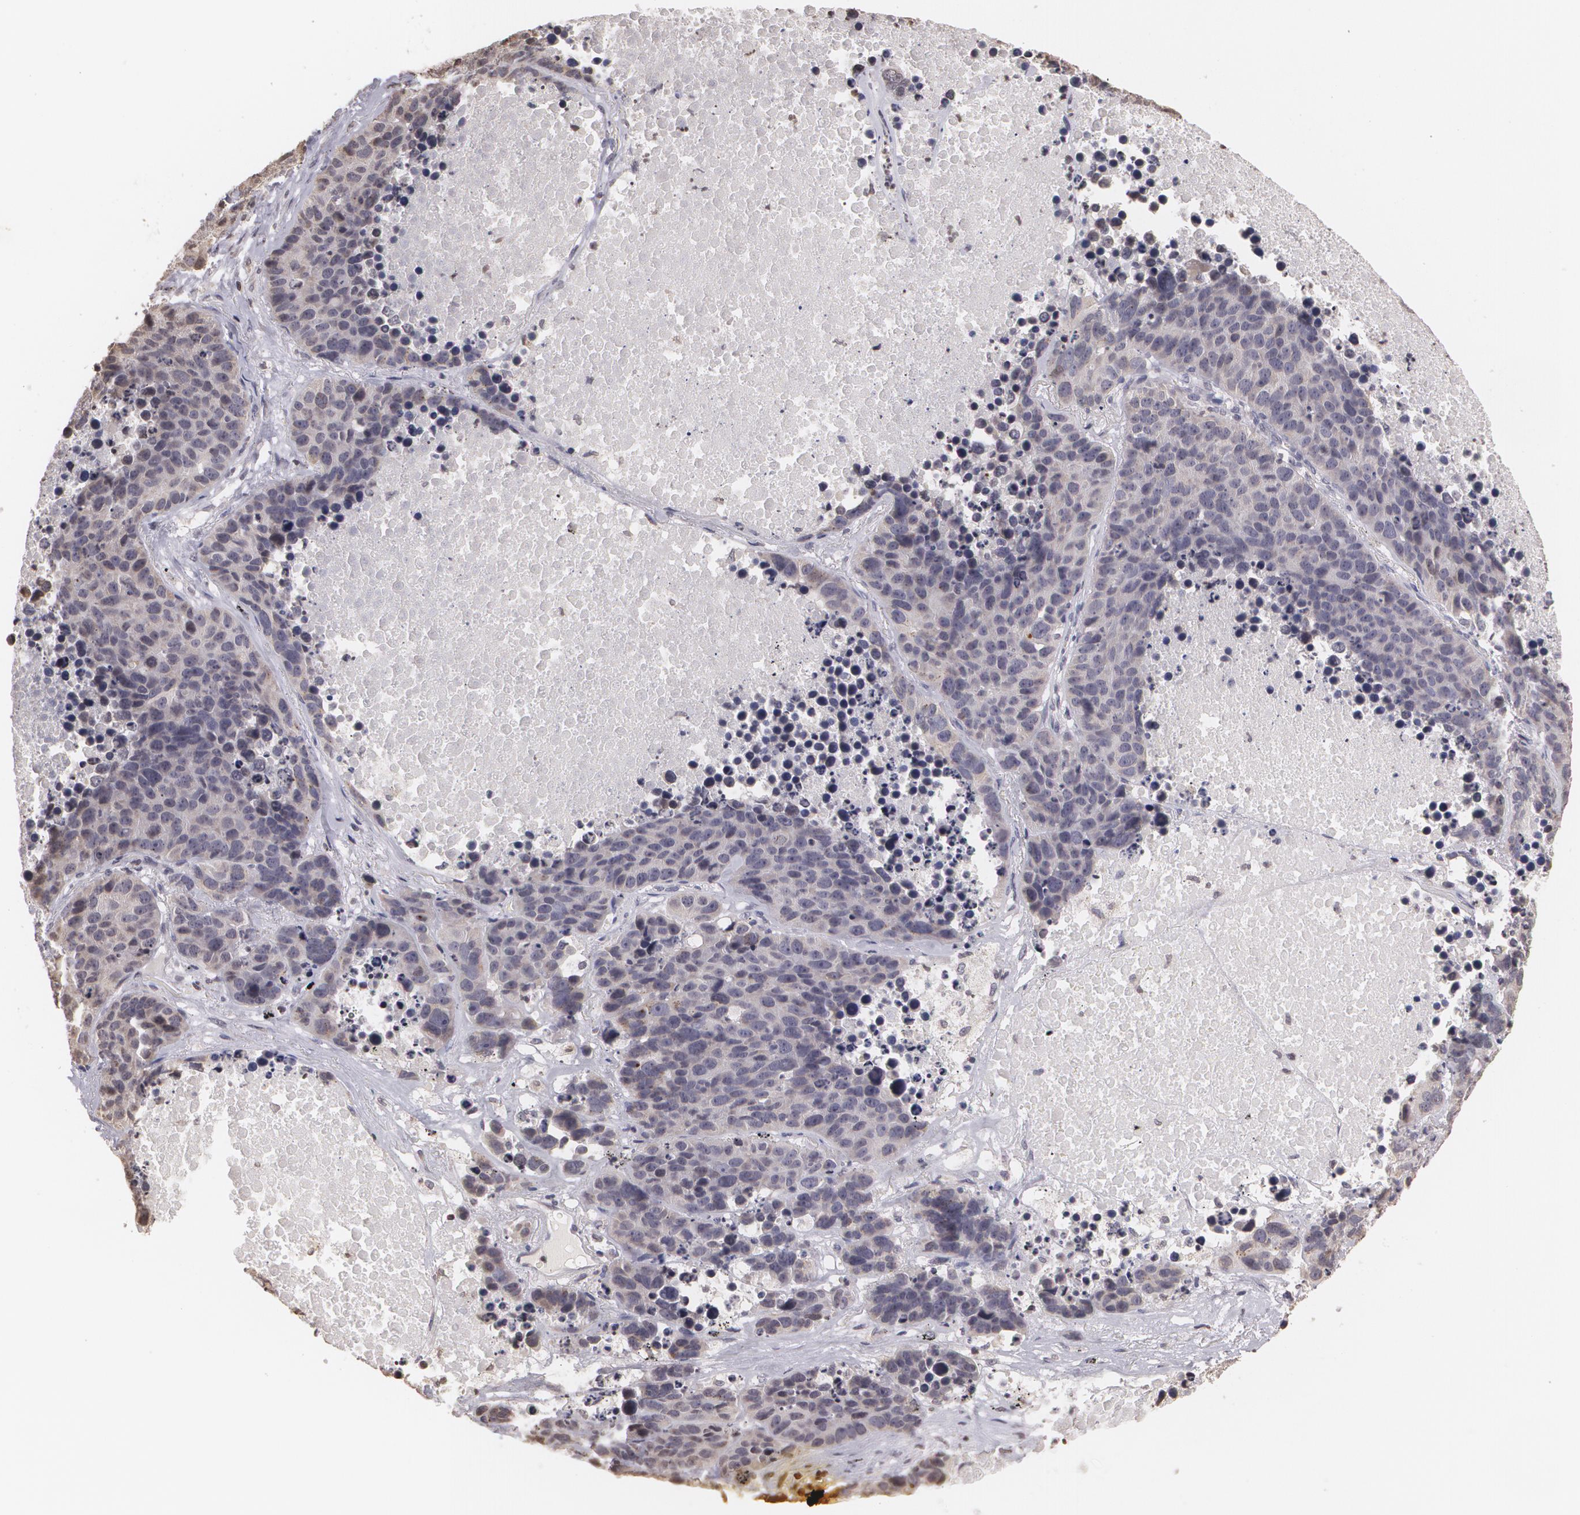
{"staining": {"intensity": "negative", "quantity": "none", "location": "none"}, "tissue": "lung cancer", "cell_type": "Tumor cells", "image_type": "cancer", "snomed": [{"axis": "morphology", "description": "Carcinoid, malignant, NOS"}, {"axis": "topography", "description": "Lung"}], "caption": "Tumor cells show no significant protein staining in lung carcinoid (malignant). Brightfield microscopy of IHC stained with DAB (3,3'-diaminobenzidine) (brown) and hematoxylin (blue), captured at high magnification.", "gene": "THRB", "patient": {"sex": "male", "age": 60}}